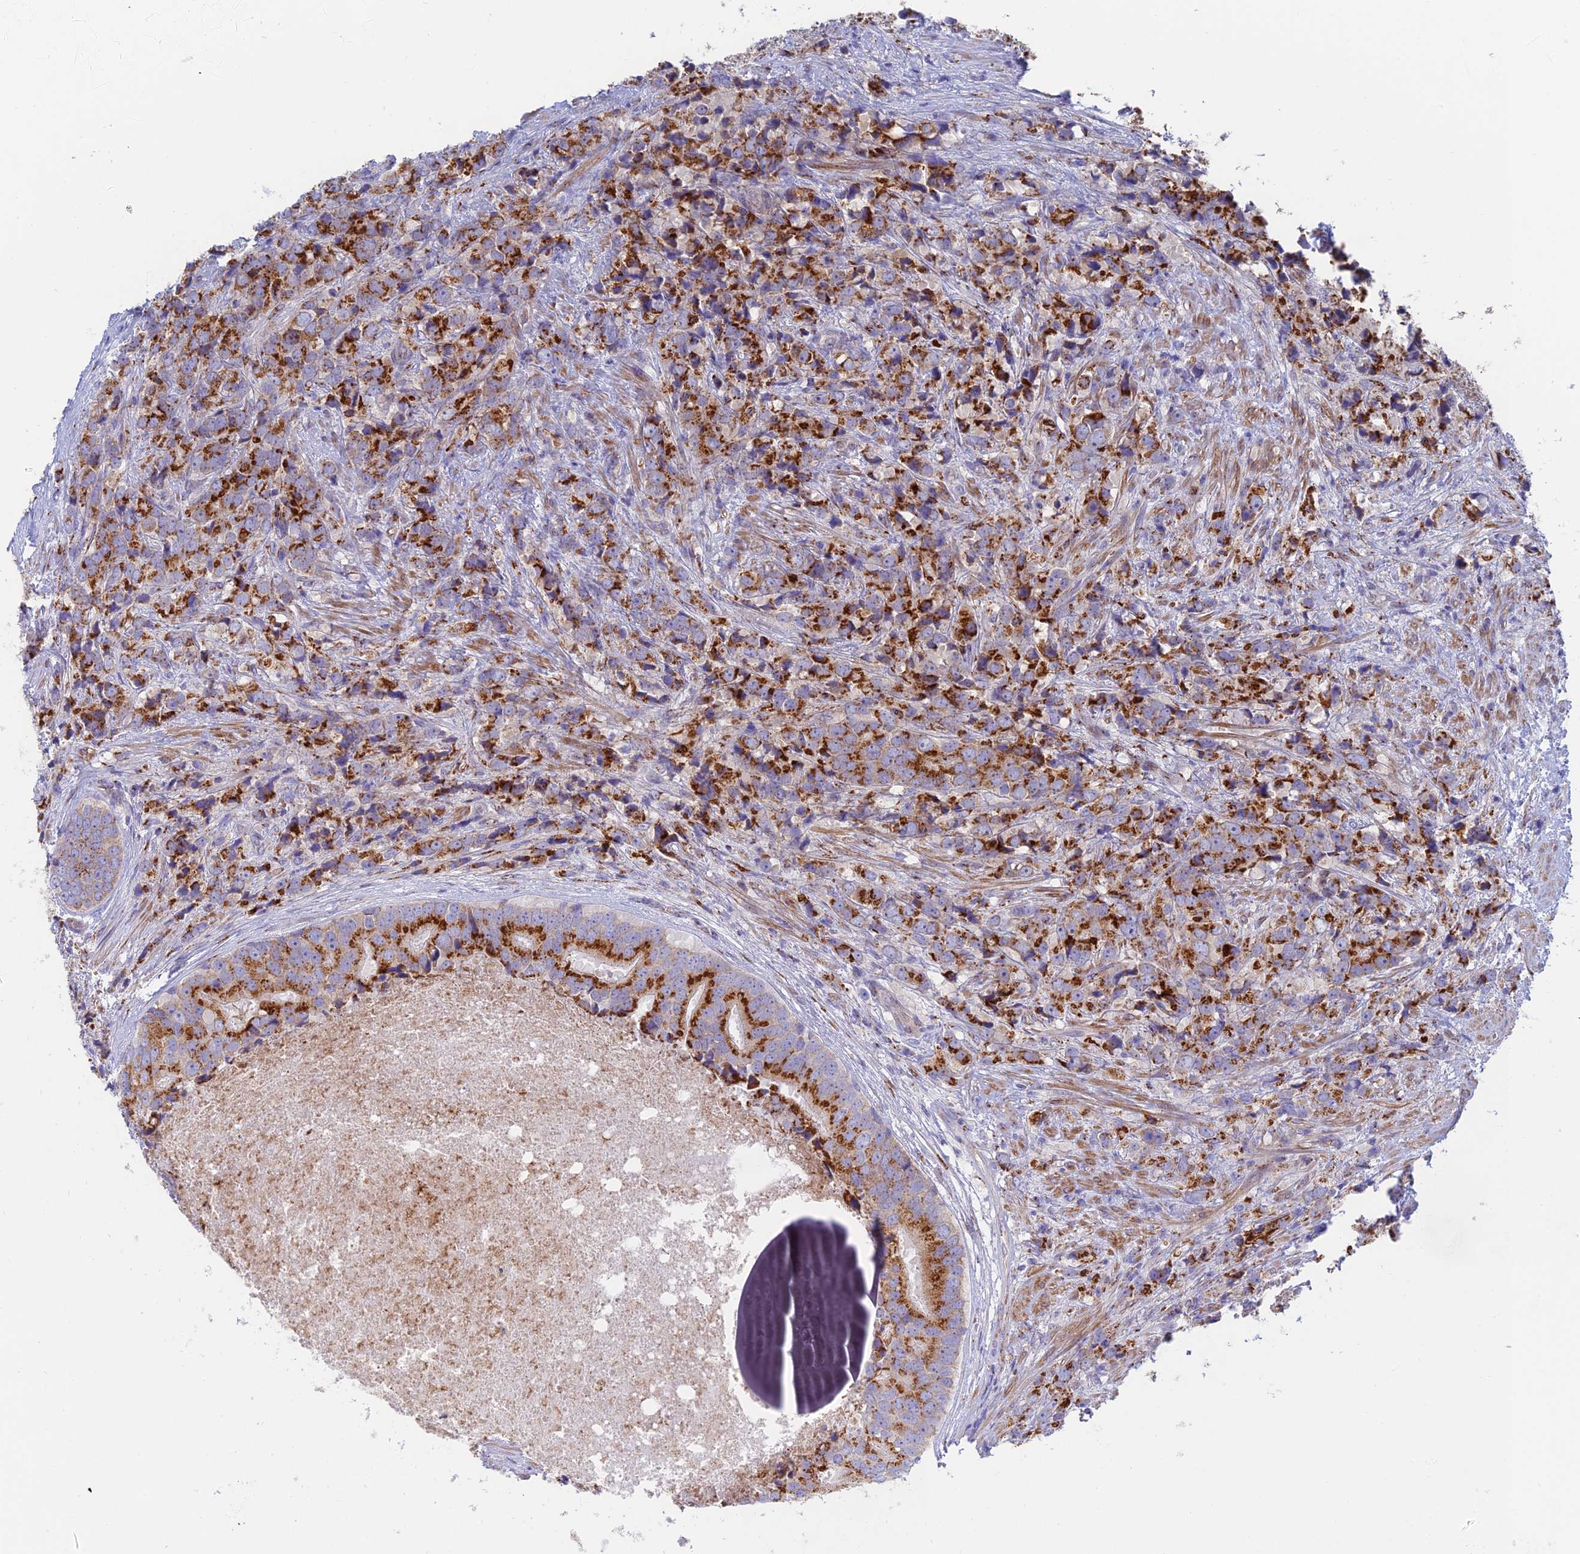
{"staining": {"intensity": "strong", "quantity": ">75%", "location": "cytoplasmic/membranous"}, "tissue": "prostate cancer", "cell_type": "Tumor cells", "image_type": "cancer", "snomed": [{"axis": "morphology", "description": "Adenocarcinoma, High grade"}, {"axis": "topography", "description": "Prostate"}], "caption": "Brown immunohistochemical staining in human prostate adenocarcinoma (high-grade) displays strong cytoplasmic/membranous positivity in approximately >75% of tumor cells.", "gene": "HS2ST1", "patient": {"sex": "male", "age": 62}}